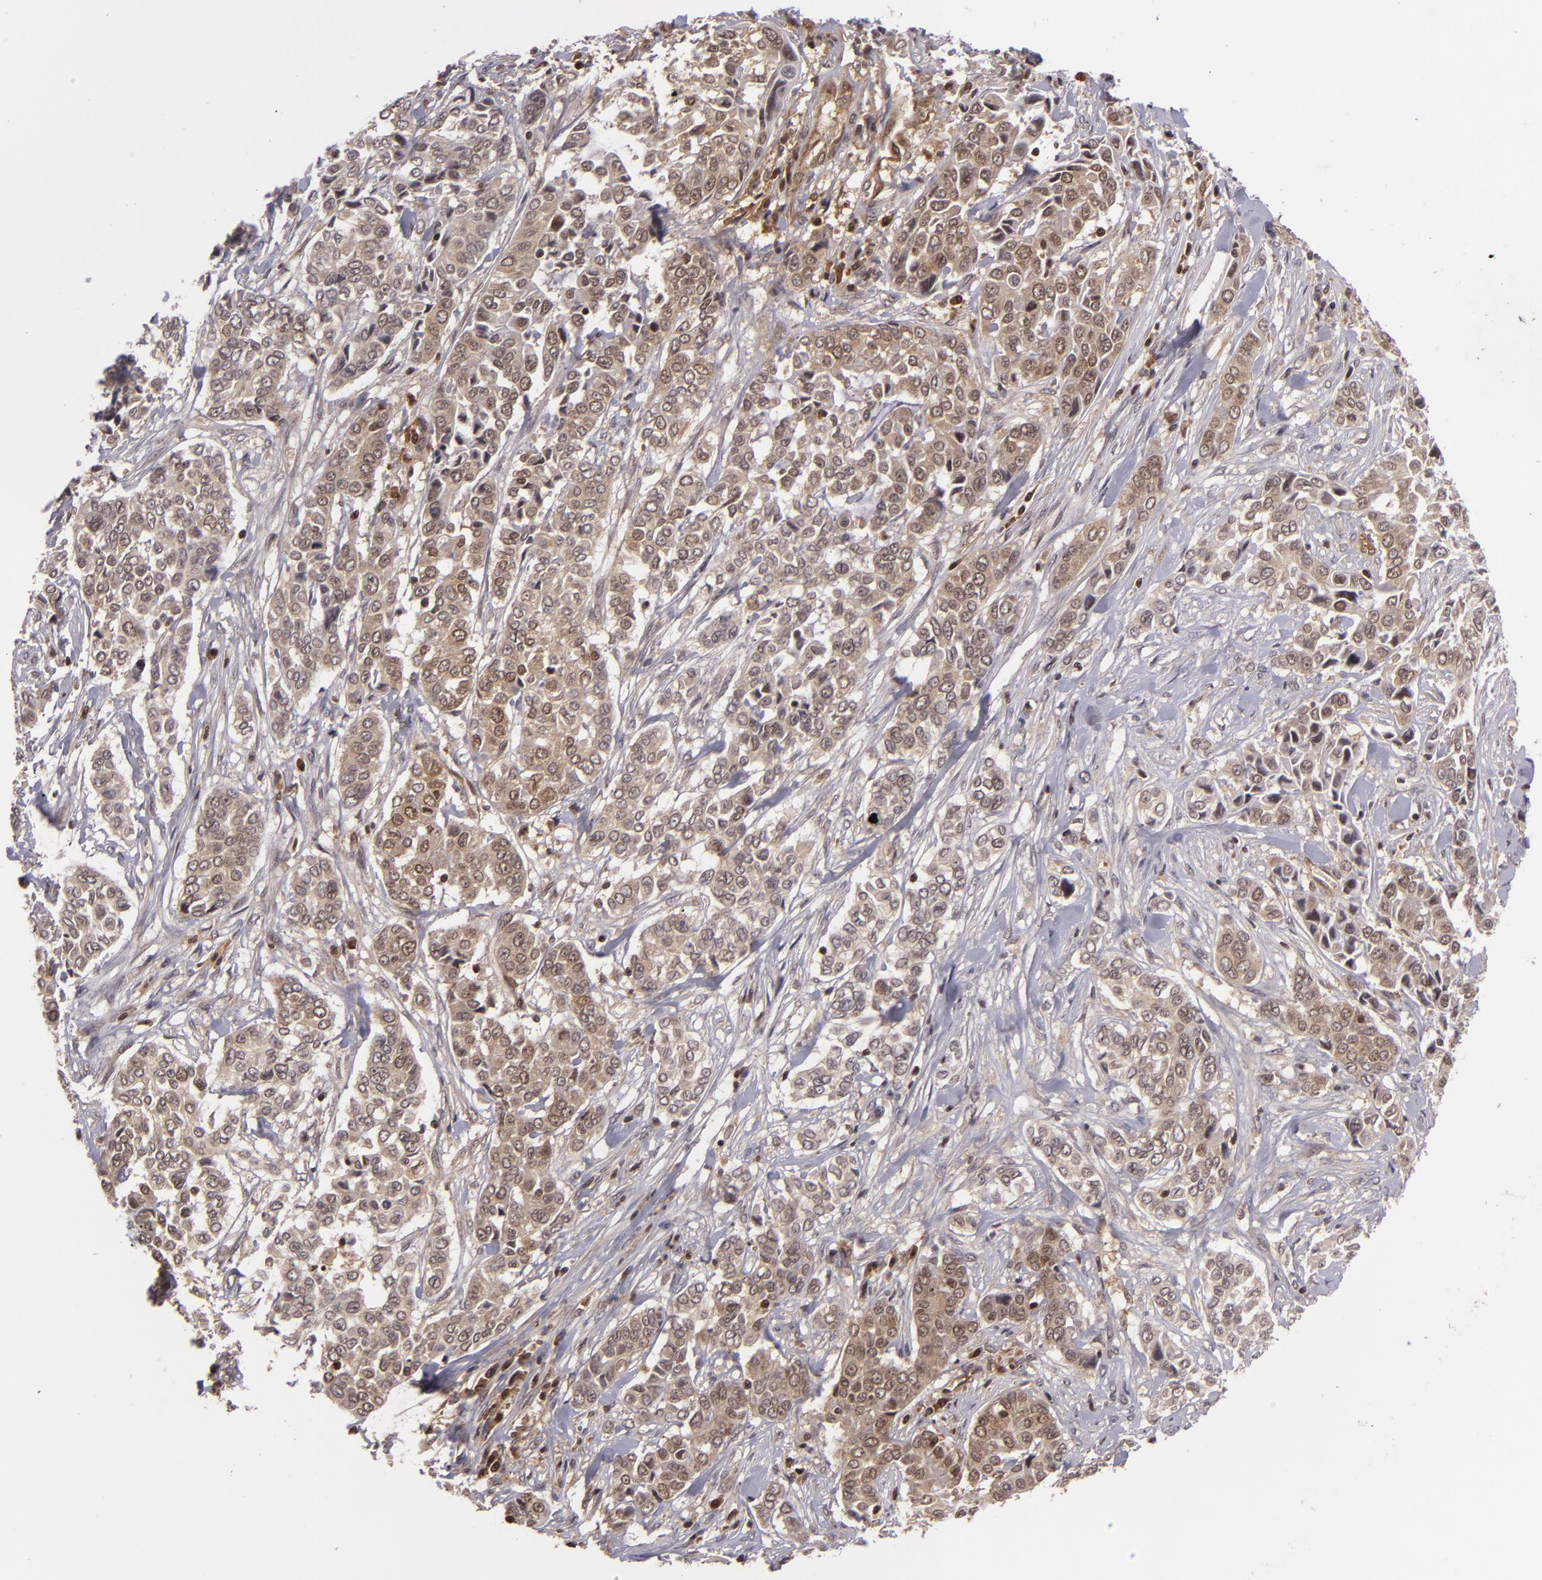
{"staining": {"intensity": "weak", "quantity": "25%-75%", "location": "cytoplasmic/membranous"}, "tissue": "pancreatic cancer", "cell_type": "Tumor cells", "image_type": "cancer", "snomed": [{"axis": "morphology", "description": "Adenocarcinoma, NOS"}, {"axis": "topography", "description": "Pancreas"}], "caption": "Pancreatic adenocarcinoma was stained to show a protein in brown. There is low levels of weak cytoplasmic/membranous expression in approximately 25%-75% of tumor cells.", "gene": "ZBTB33", "patient": {"sex": "female", "age": 52}}